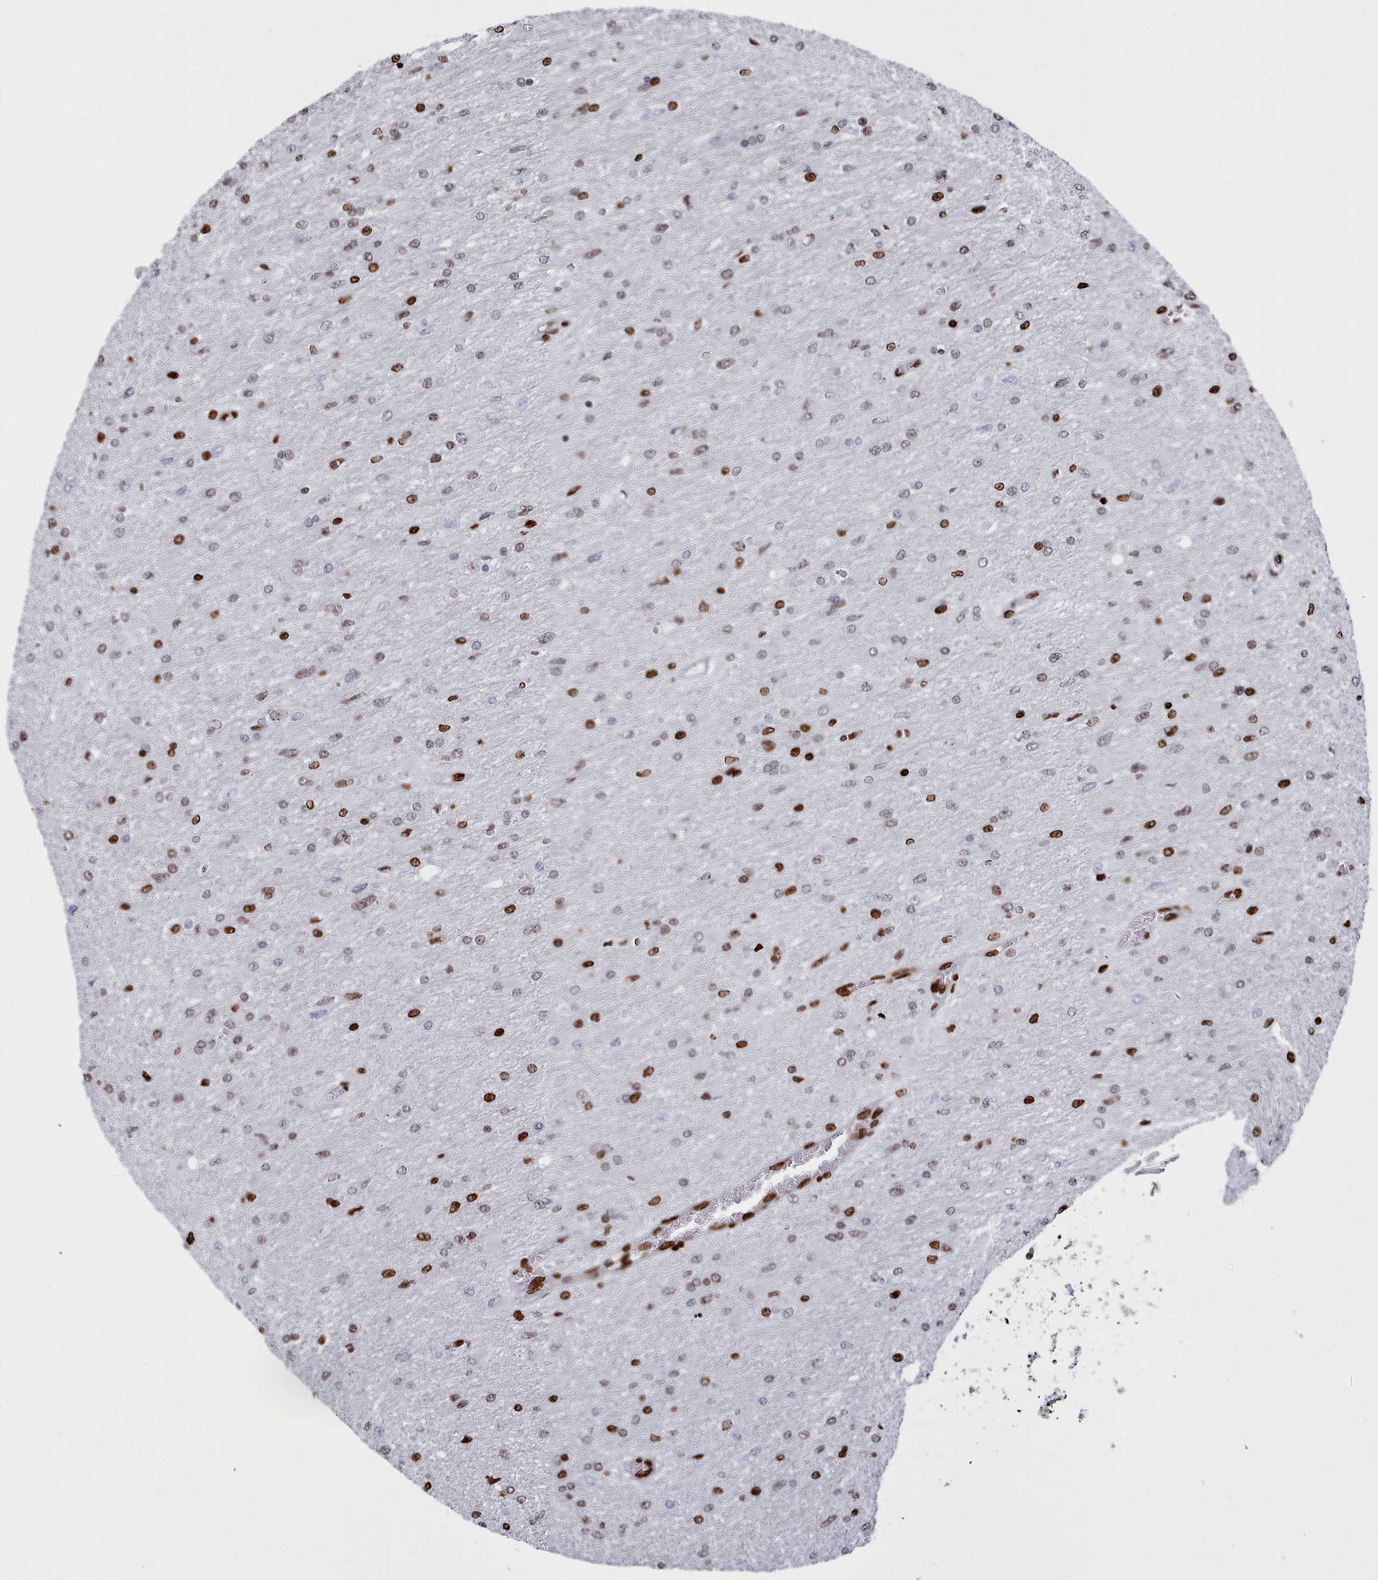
{"staining": {"intensity": "strong", "quantity": "25%-75%", "location": "nuclear"}, "tissue": "glioma", "cell_type": "Tumor cells", "image_type": "cancer", "snomed": [{"axis": "morphology", "description": "Glioma, malignant, High grade"}, {"axis": "topography", "description": "Cerebral cortex"}], "caption": "IHC micrograph of neoplastic tissue: glioma stained using immunohistochemistry displays high levels of strong protein expression localized specifically in the nuclear of tumor cells, appearing as a nuclear brown color.", "gene": "PCDHB12", "patient": {"sex": "female", "age": 36}}